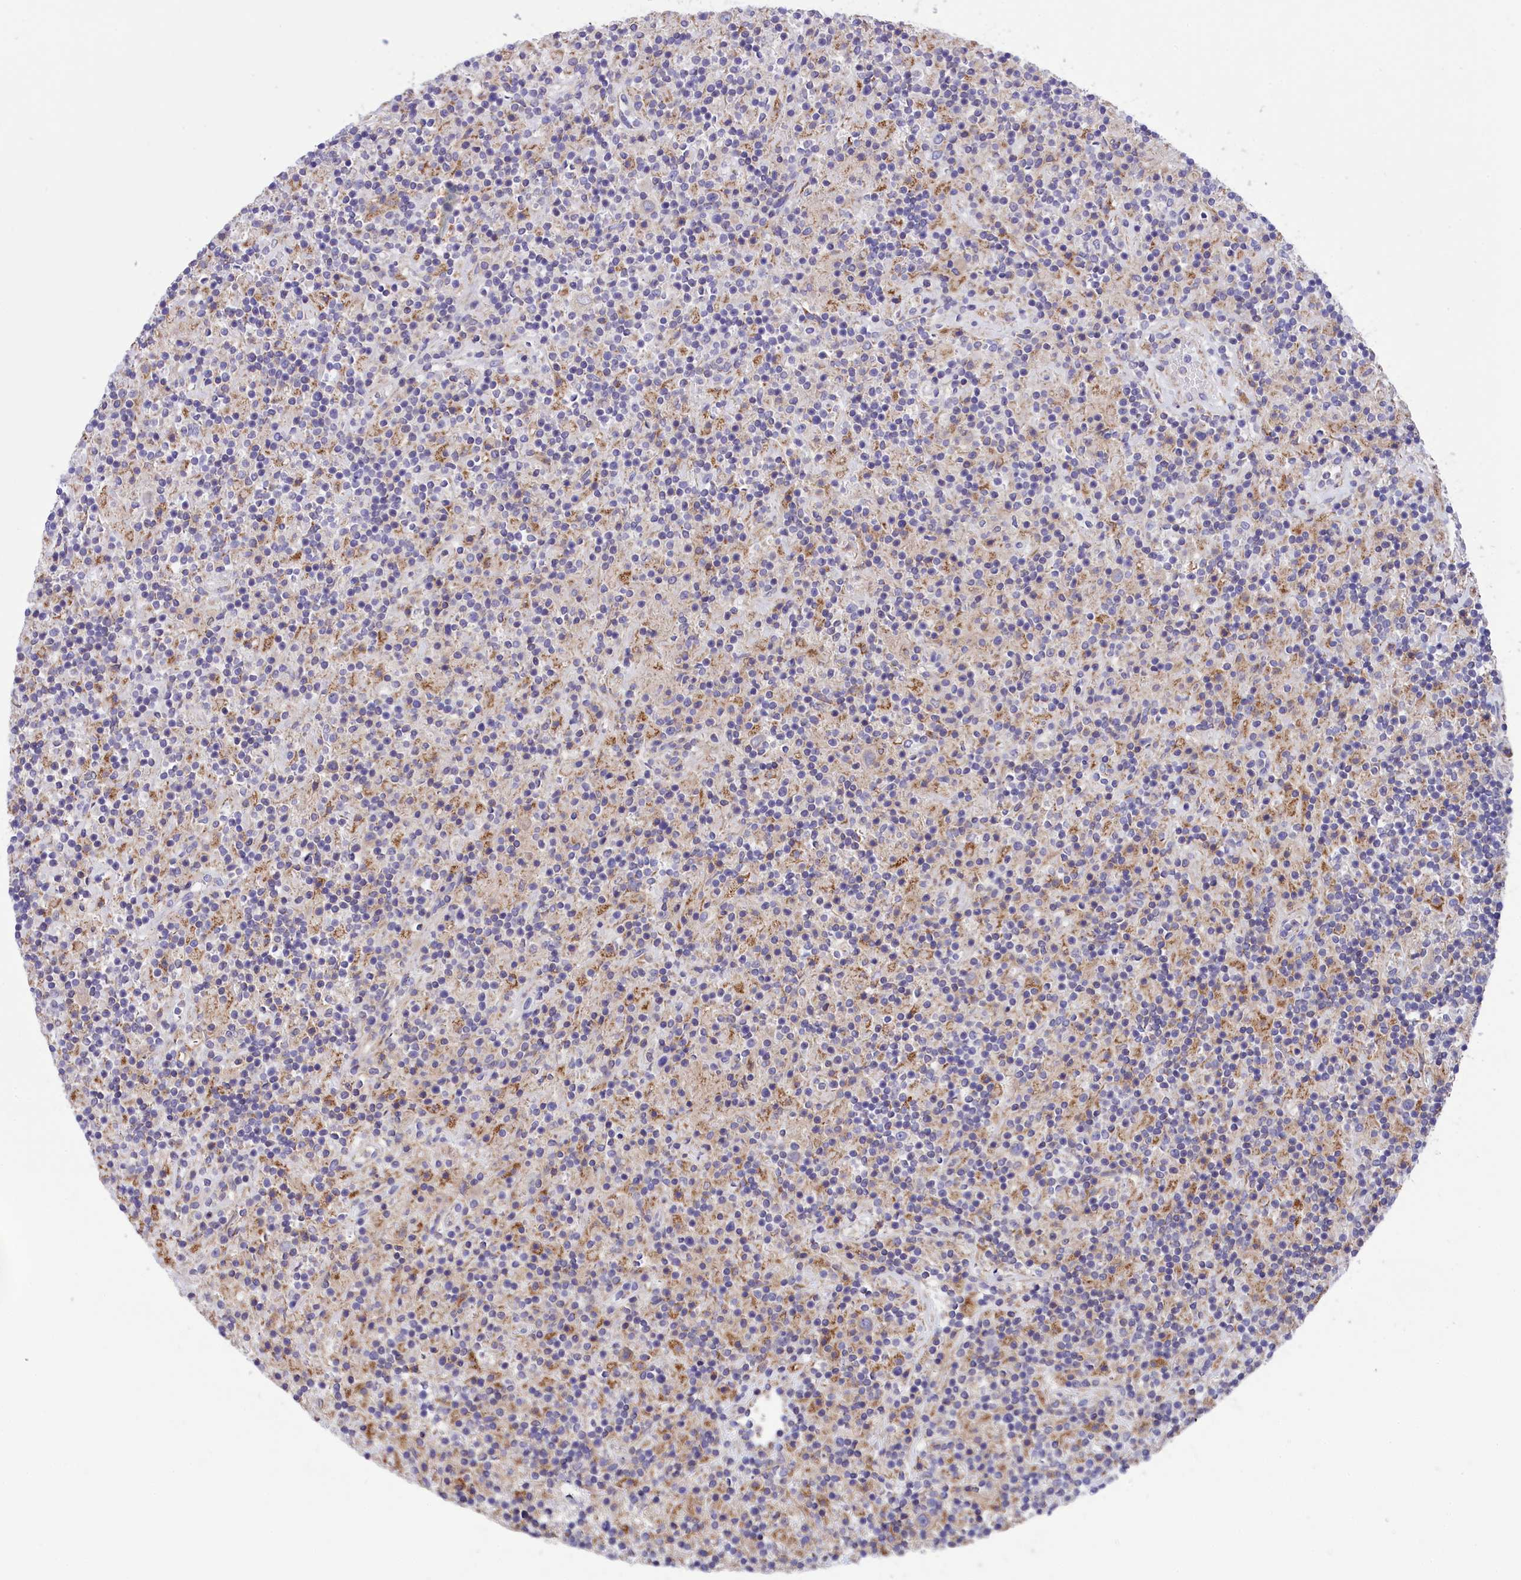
{"staining": {"intensity": "negative", "quantity": "none", "location": "none"}, "tissue": "lymphoma", "cell_type": "Tumor cells", "image_type": "cancer", "snomed": [{"axis": "morphology", "description": "Hodgkin's disease, NOS"}, {"axis": "topography", "description": "Lymph node"}], "caption": "Immunohistochemical staining of lymphoma demonstrates no significant staining in tumor cells.", "gene": "CORO7-PAM16", "patient": {"sex": "male", "age": 70}}